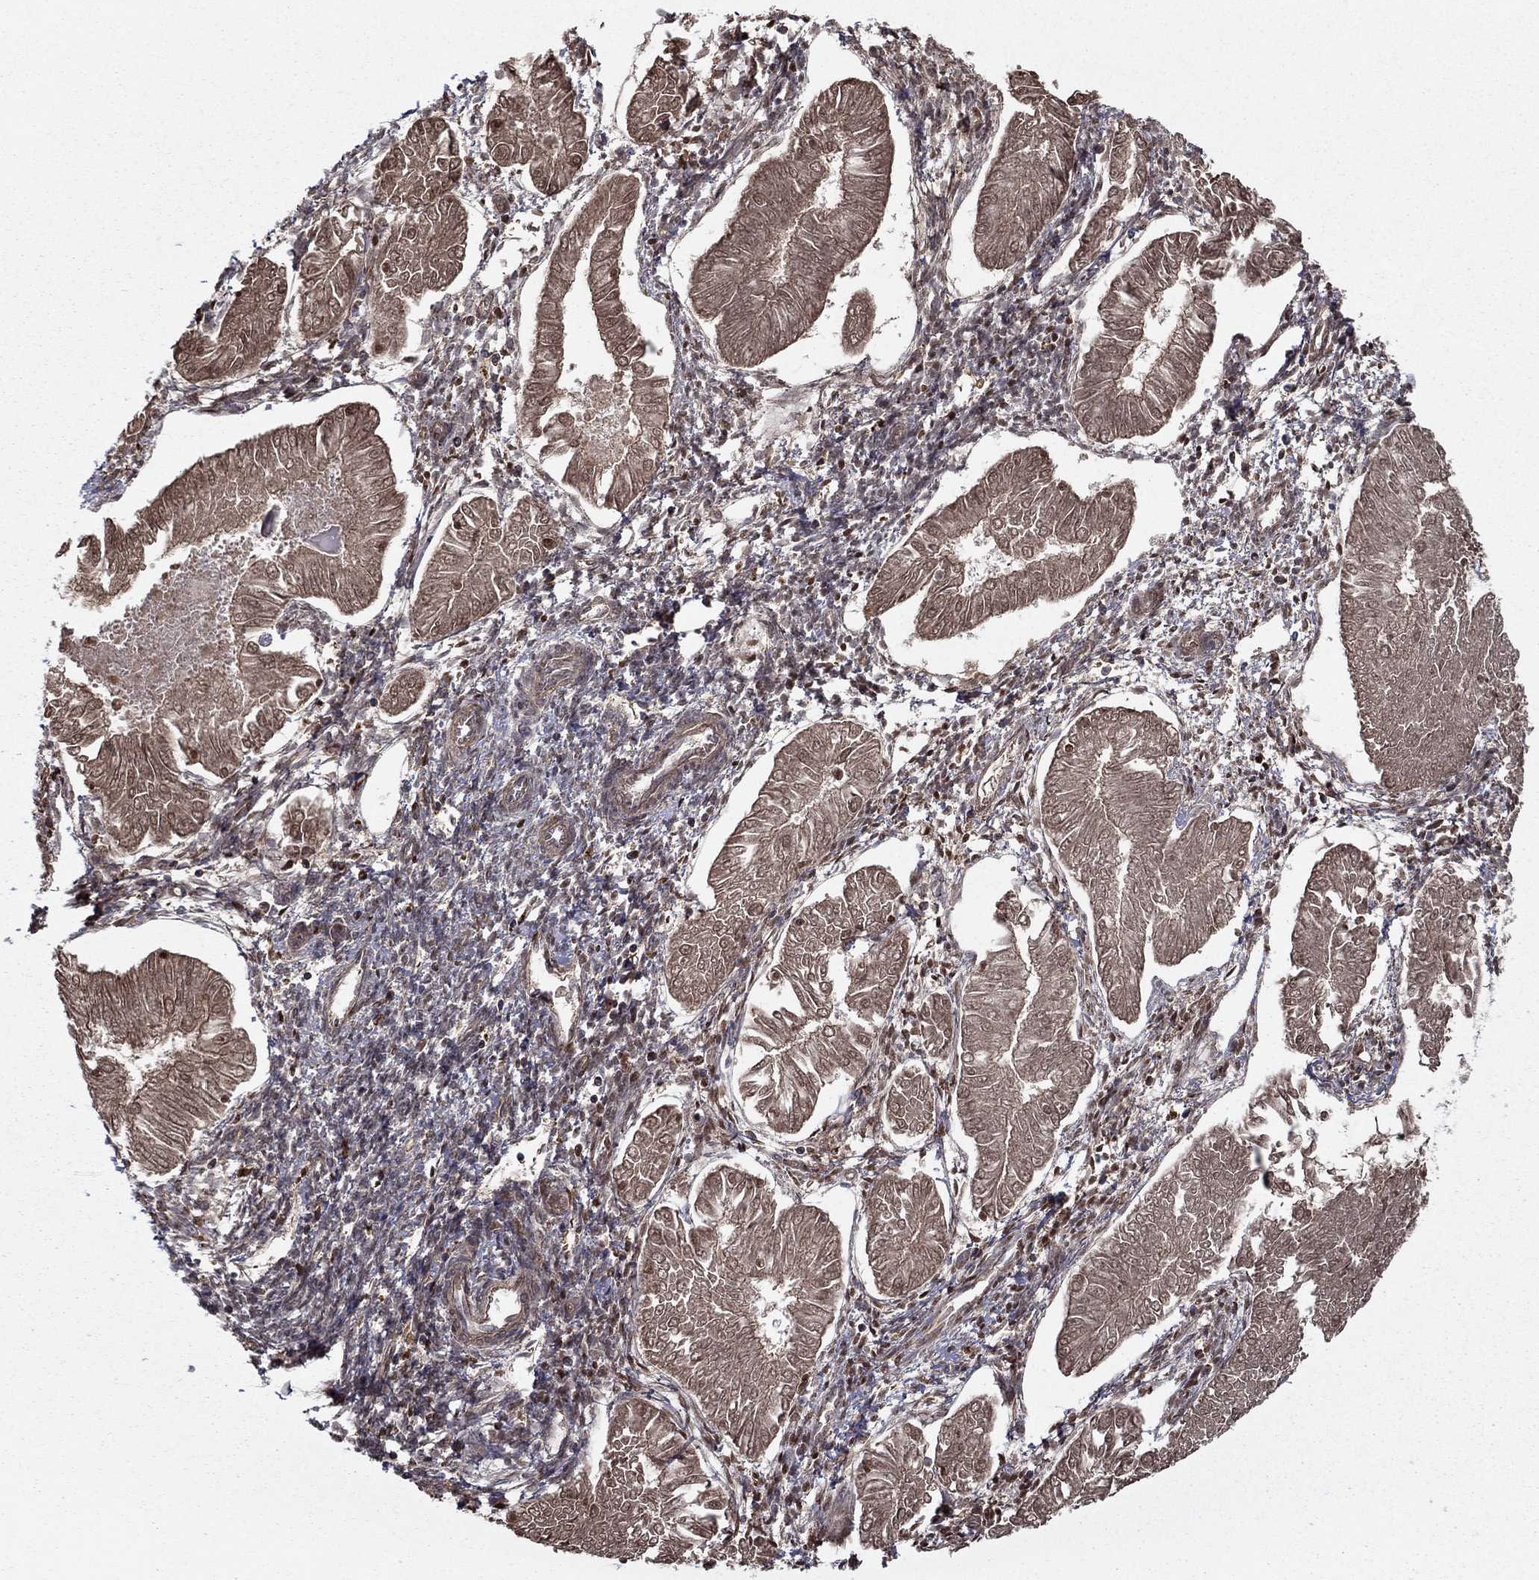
{"staining": {"intensity": "weak", "quantity": ">75%", "location": "cytoplasmic/membranous"}, "tissue": "endometrial cancer", "cell_type": "Tumor cells", "image_type": "cancer", "snomed": [{"axis": "morphology", "description": "Adenocarcinoma, NOS"}, {"axis": "topography", "description": "Endometrium"}], "caption": "Protein staining reveals weak cytoplasmic/membranous expression in about >75% of tumor cells in endometrial cancer. The staining is performed using DAB brown chromogen to label protein expression. The nuclei are counter-stained blue using hematoxylin.", "gene": "HPX", "patient": {"sex": "female", "age": 53}}